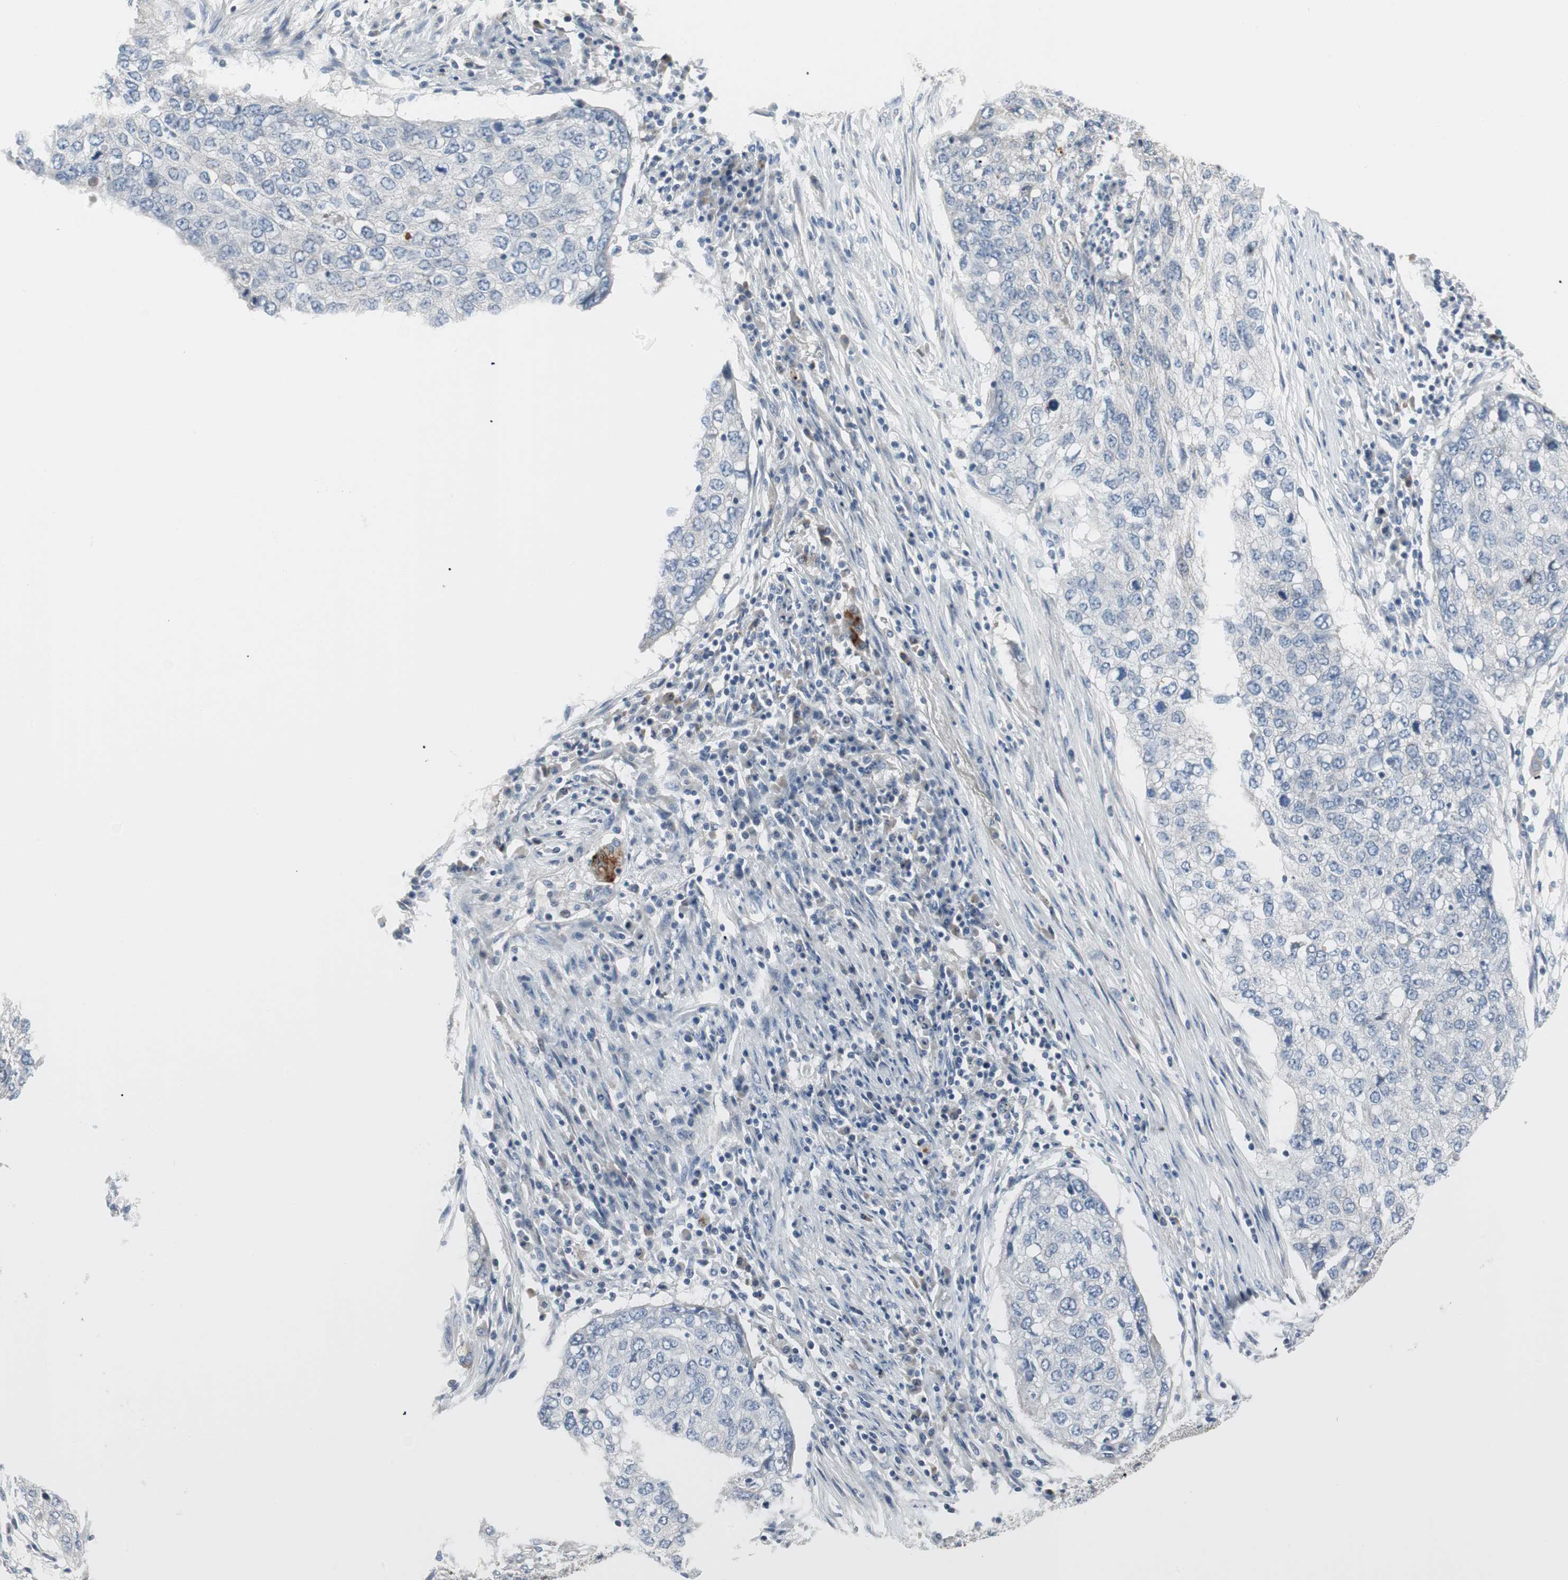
{"staining": {"intensity": "negative", "quantity": "none", "location": "none"}, "tissue": "lung cancer", "cell_type": "Tumor cells", "image_type": "cancer", "snomed": [{"axis": "morphology", "description": "Squamous cell carcinoma, NOS"}, {"axis": "topography", "description": "Lung"}], "caption": "High power microscopy micrograph of an immunohistochemistry (IHC) photomicrograph of lung cancer, revealing no significant expression in tumor cells.", "gene": "PIGR", "patient": {"sex": "female", "age": 63}}